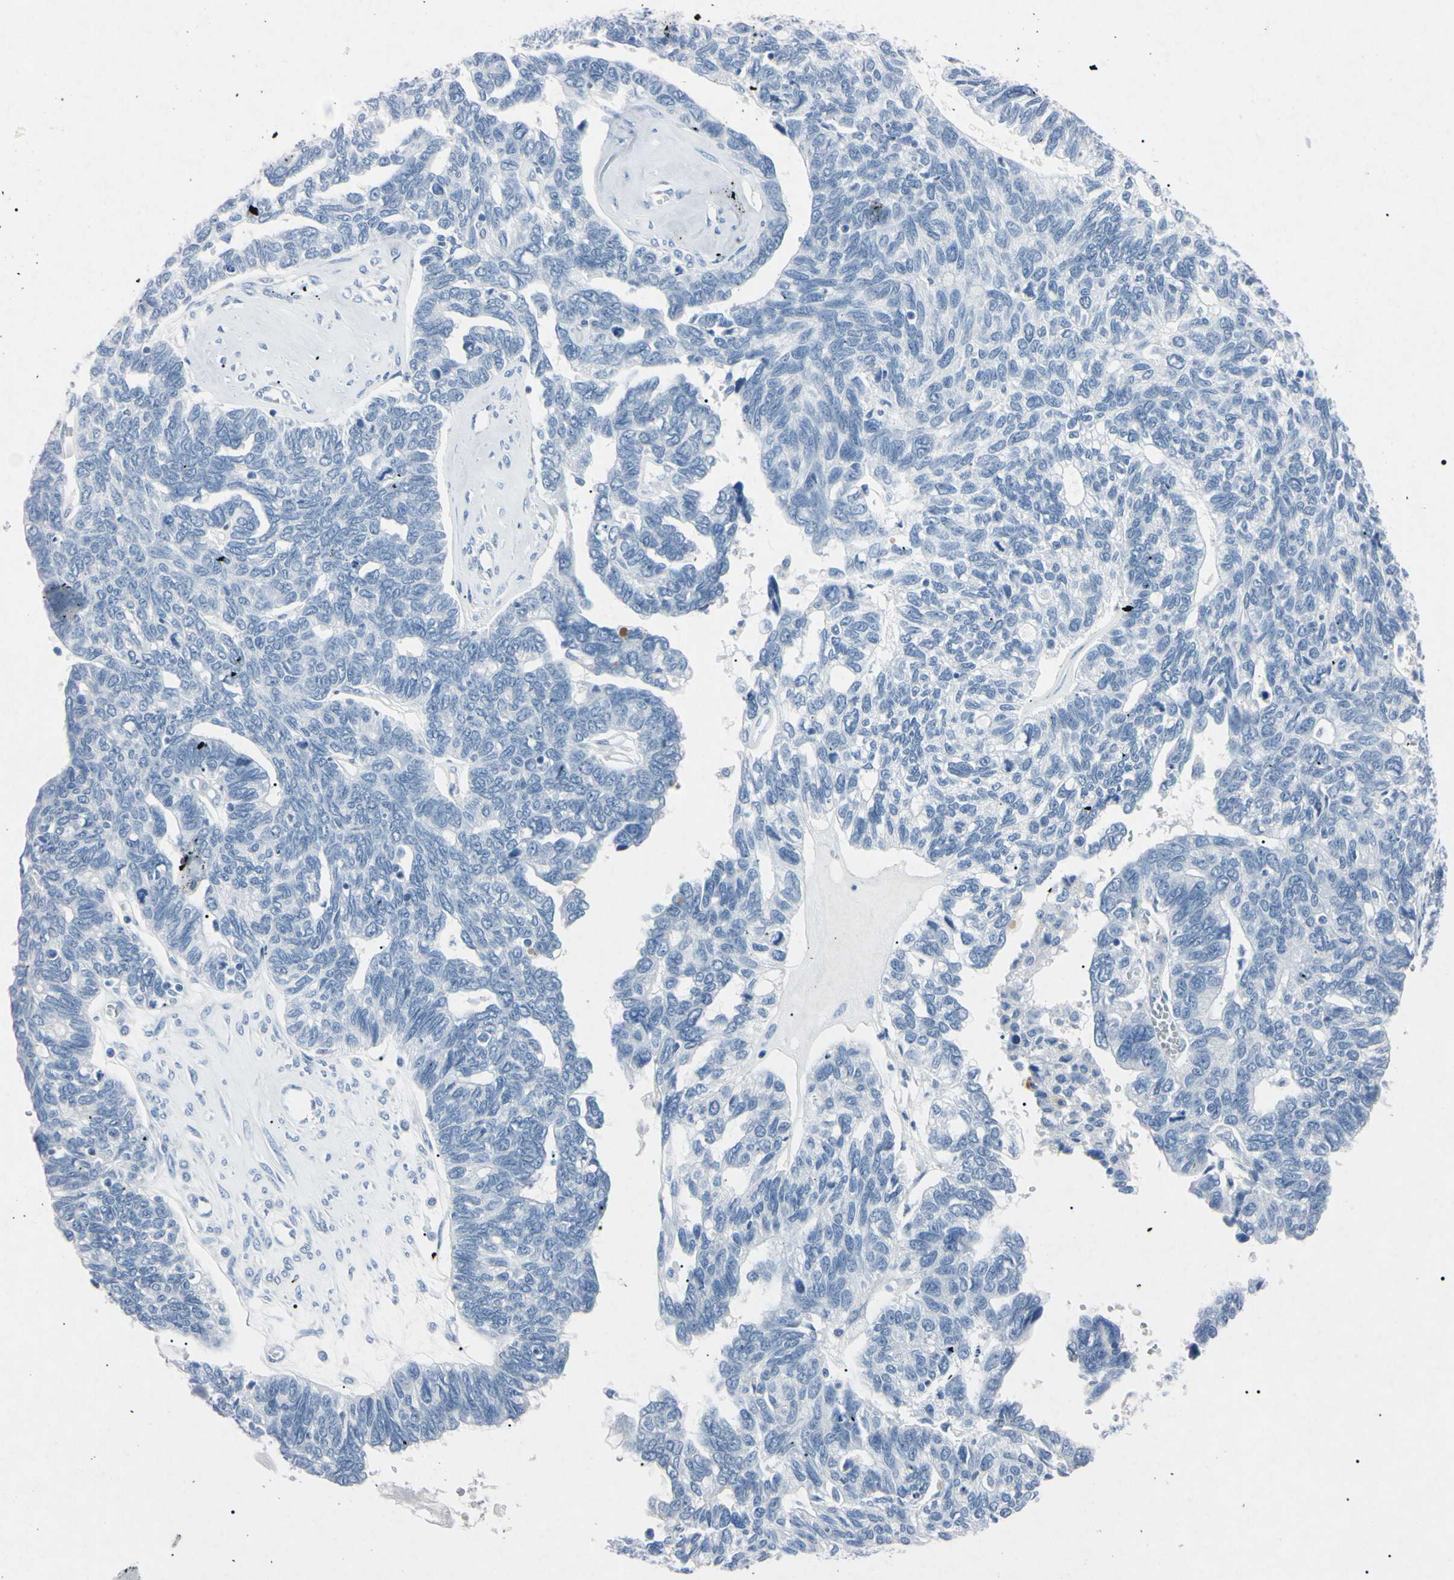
{"staining": {"intensity": "negative", "quantity": "none", "location": "none"}, "tissue": "ovarian cancer", "cell_type": "Tumor cells", "image_type": "cancer", "snomed": [{"axis": "morphology", "description": "Cystadenocarcinoma, serous, NOS"}, {"axis": "topography", "description": "Ovary"}], "caption": "An image of human ovarian serous cystadenocarcinoma is negative for staining in tumor cells. The staining is performed using DAB (3,3'-diaminobenzidine) brown chromogen with nuclei counter-stained in using hematoxylin.", "gene": "ELN", "patient": {"sex": "female", "age": 79}}